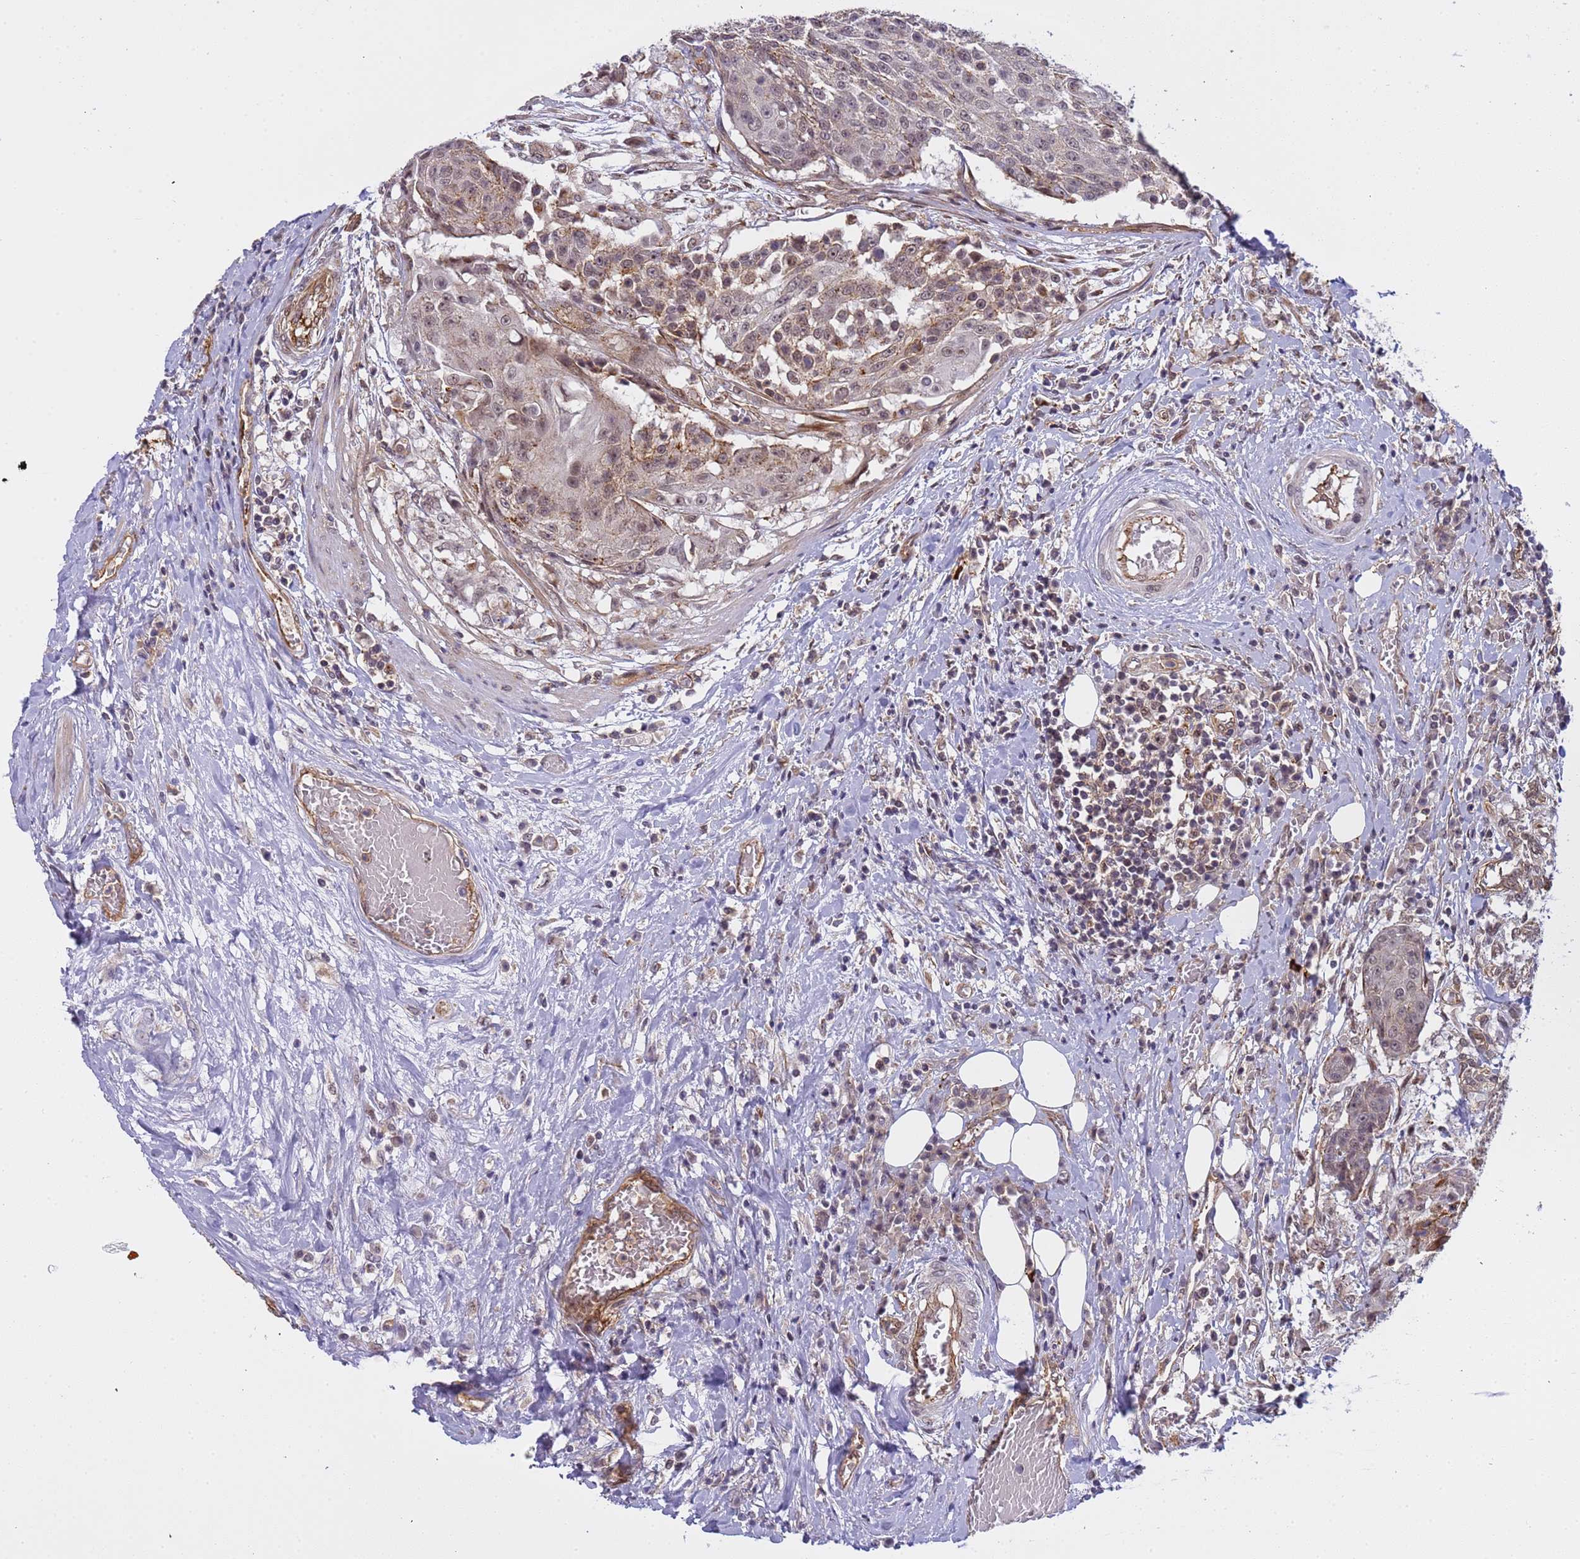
{"staining": {"intensity": "moderate", "quantity": ">75%", "location": "cytoplasmic/membranous,nuclear"}, "tissue": "urothelial cancer", "cell_type": "Tumor cells", "image_type": "cancer", "snomed": [{"axis": "morphology", "description": "Urothelial carcinoma, High grade"}, {"axis": "topography", "description": "Urinary bladder"}], "caption": "Urothelial carcinoma (high-grade) stained for a protein (brown) shows moderate cytoplasmic/membranous and nuclear positive positivity in about >75% of tumor cells.", "gene": "EMC2", "patient": {"sex": "female", "age": 63}}